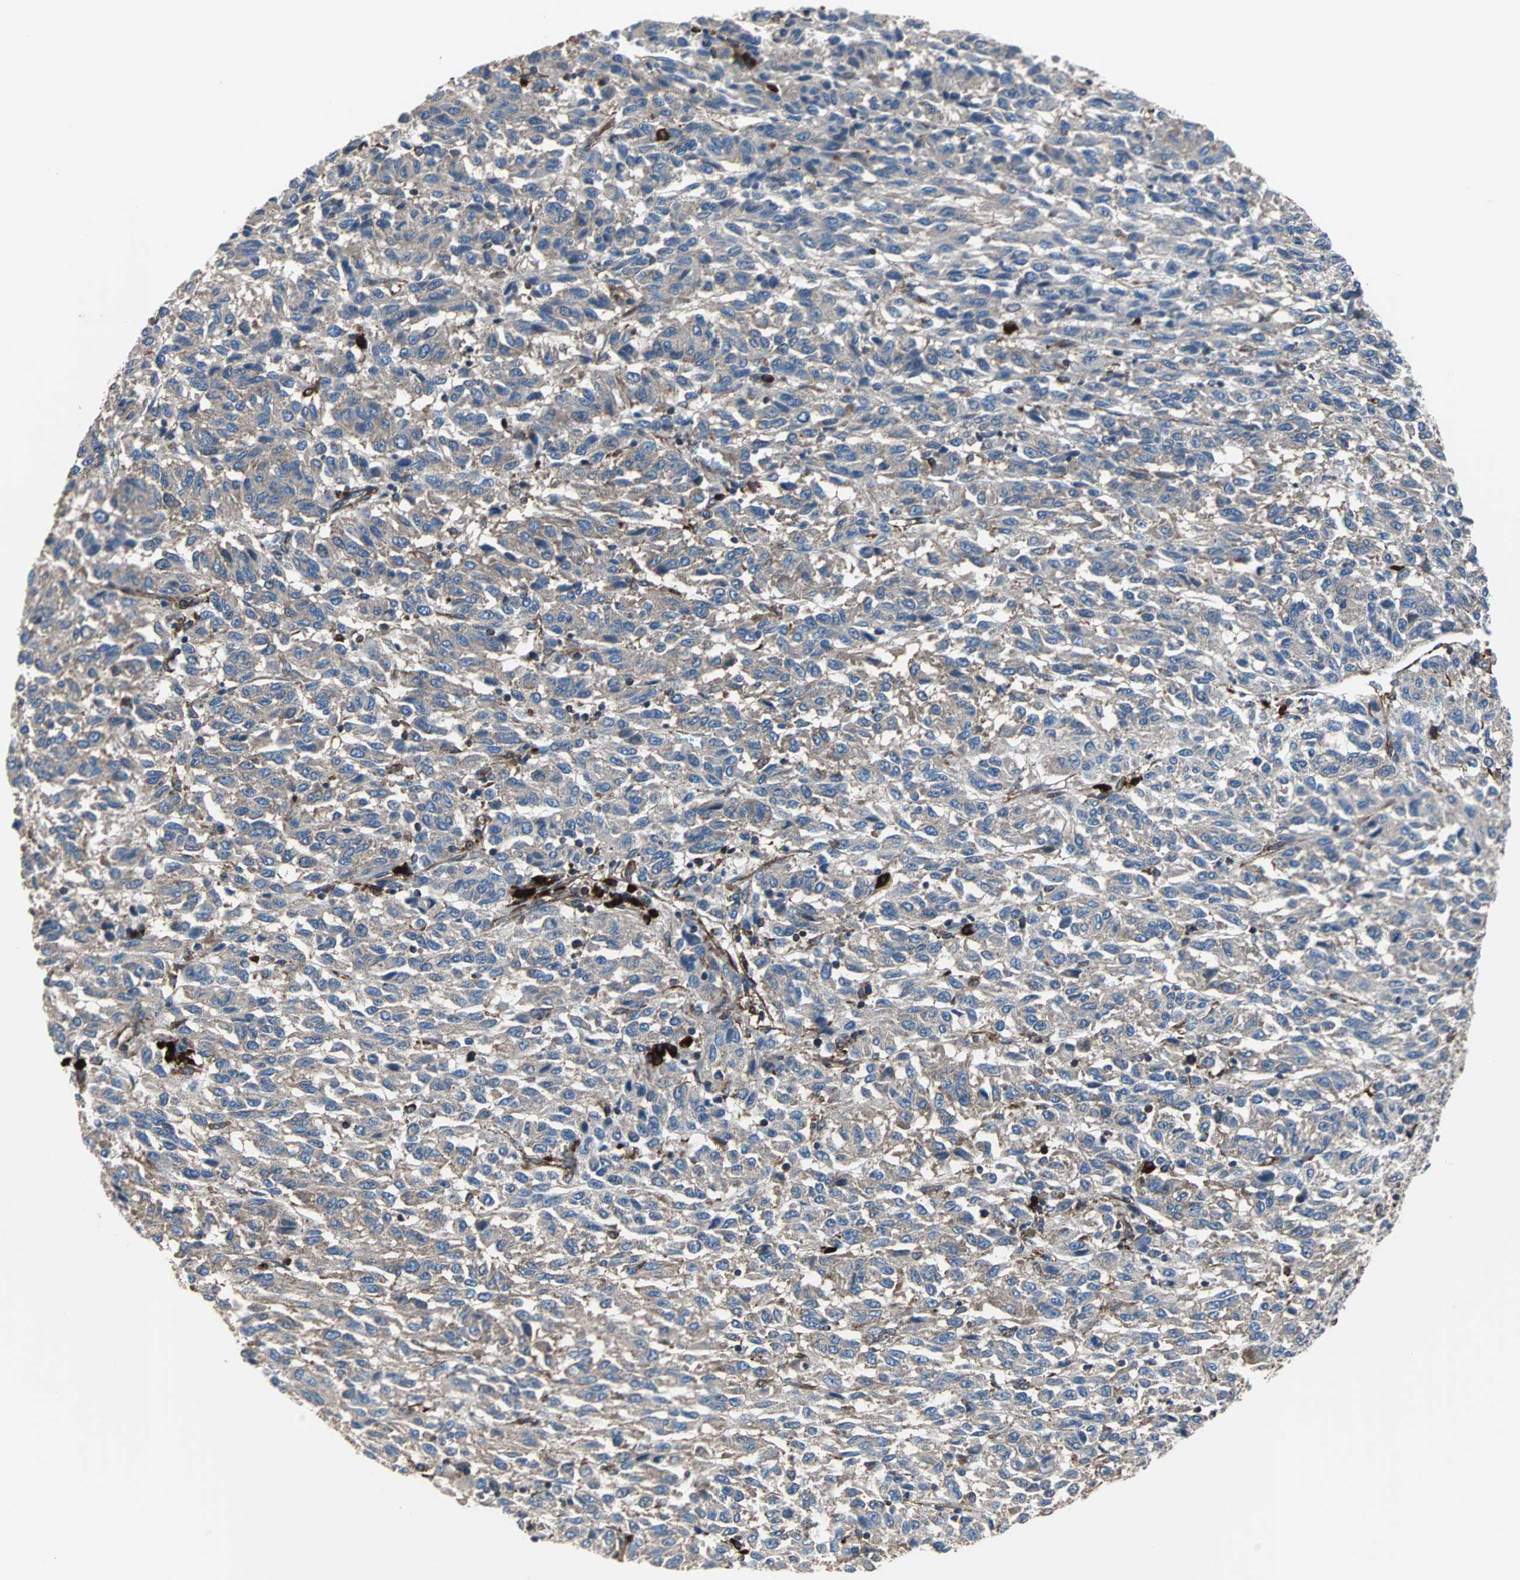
{"staining": {"intensity": "weak", "quantity": ">75%", "location": "cytoplasmic/membranous"}, "tissue": "melanoma", "cell_type": "Tumor cells", "image_type": "cancer", "snomed": [{"axis": "morphology", "description": "Malignant melanoma, Metastatic site"}, {"axis": "topography", "description": "Lung"}], "caption": "Malignant melanoma (metastatic site) stained with DAB (3,3'-diaminobenzidine) immunohistochemistry demonstrates low levels of weak cytoplasmic/membranous staining in about >75% of tumor cells. (IHC, brightfield microscopy, high magnification).", "gene": "PLCG2", "patient": {"sex": "male", "age": 64}}